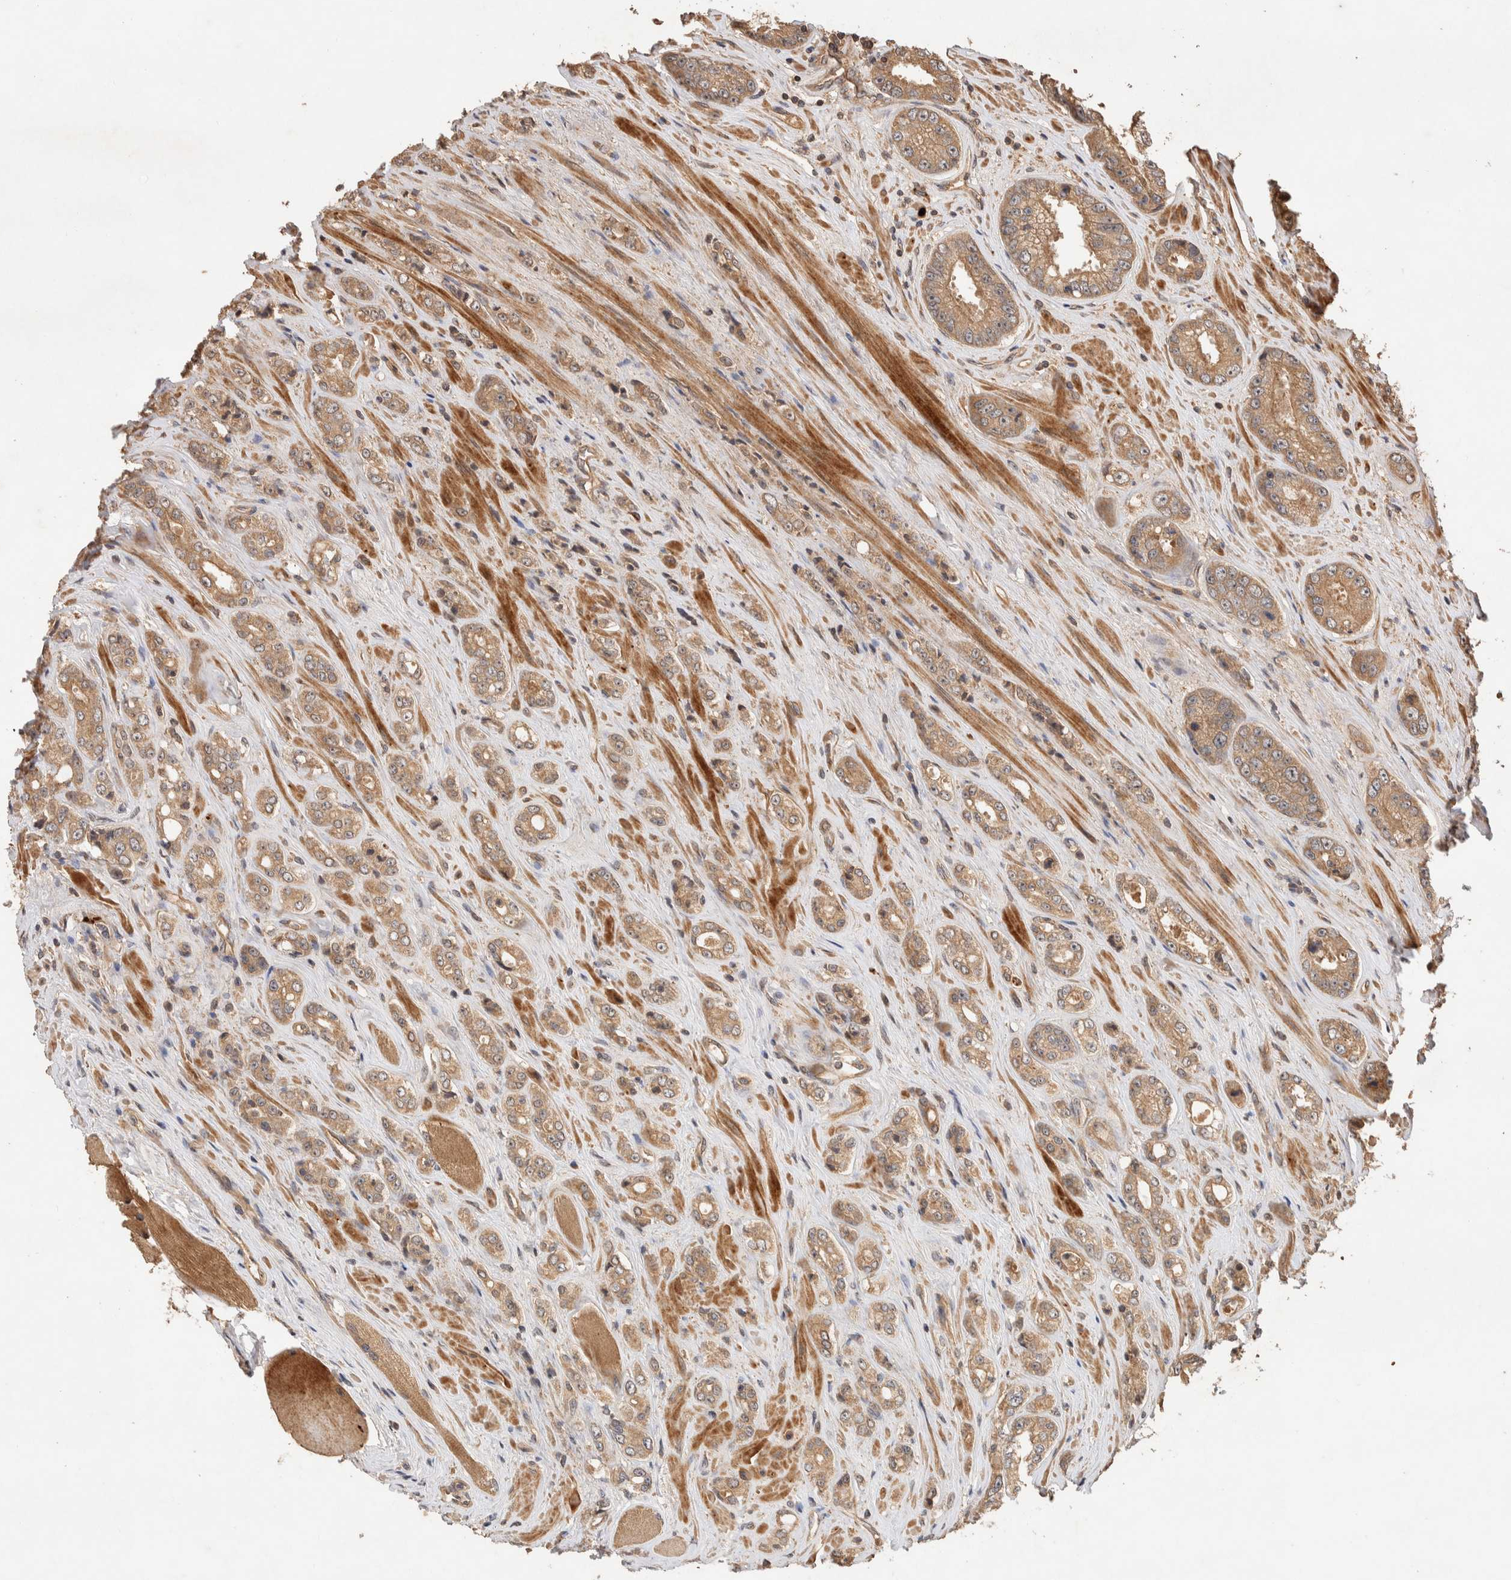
{"staining": {"intensity": "weak", "quantity": ">75%", "location": "cytoplasmic/membranous"}, "tissue": "prostate cancer", "cell_type": "Tumor cells", "image_type": "cancer", "snomed": [{"axis": "morphology", "description": "Adenocarcinoma, High grade"}, {"axis": "topography", "description": "Prostate"}], "caption": "Immunohistochemistry photomicrograph of neoplastic tissue: prostate adenocarcinoma (high-grade) stained using immunohistochemistry (IHC) exhibits low levels of weak protein expression localized specifically in the cytoplasmic/membranous of tumor cells, appearing as a cytoplasmic/membranous brown color.", "gene": "NSMAF", "patient": {"sex": "male", "age": 61}}